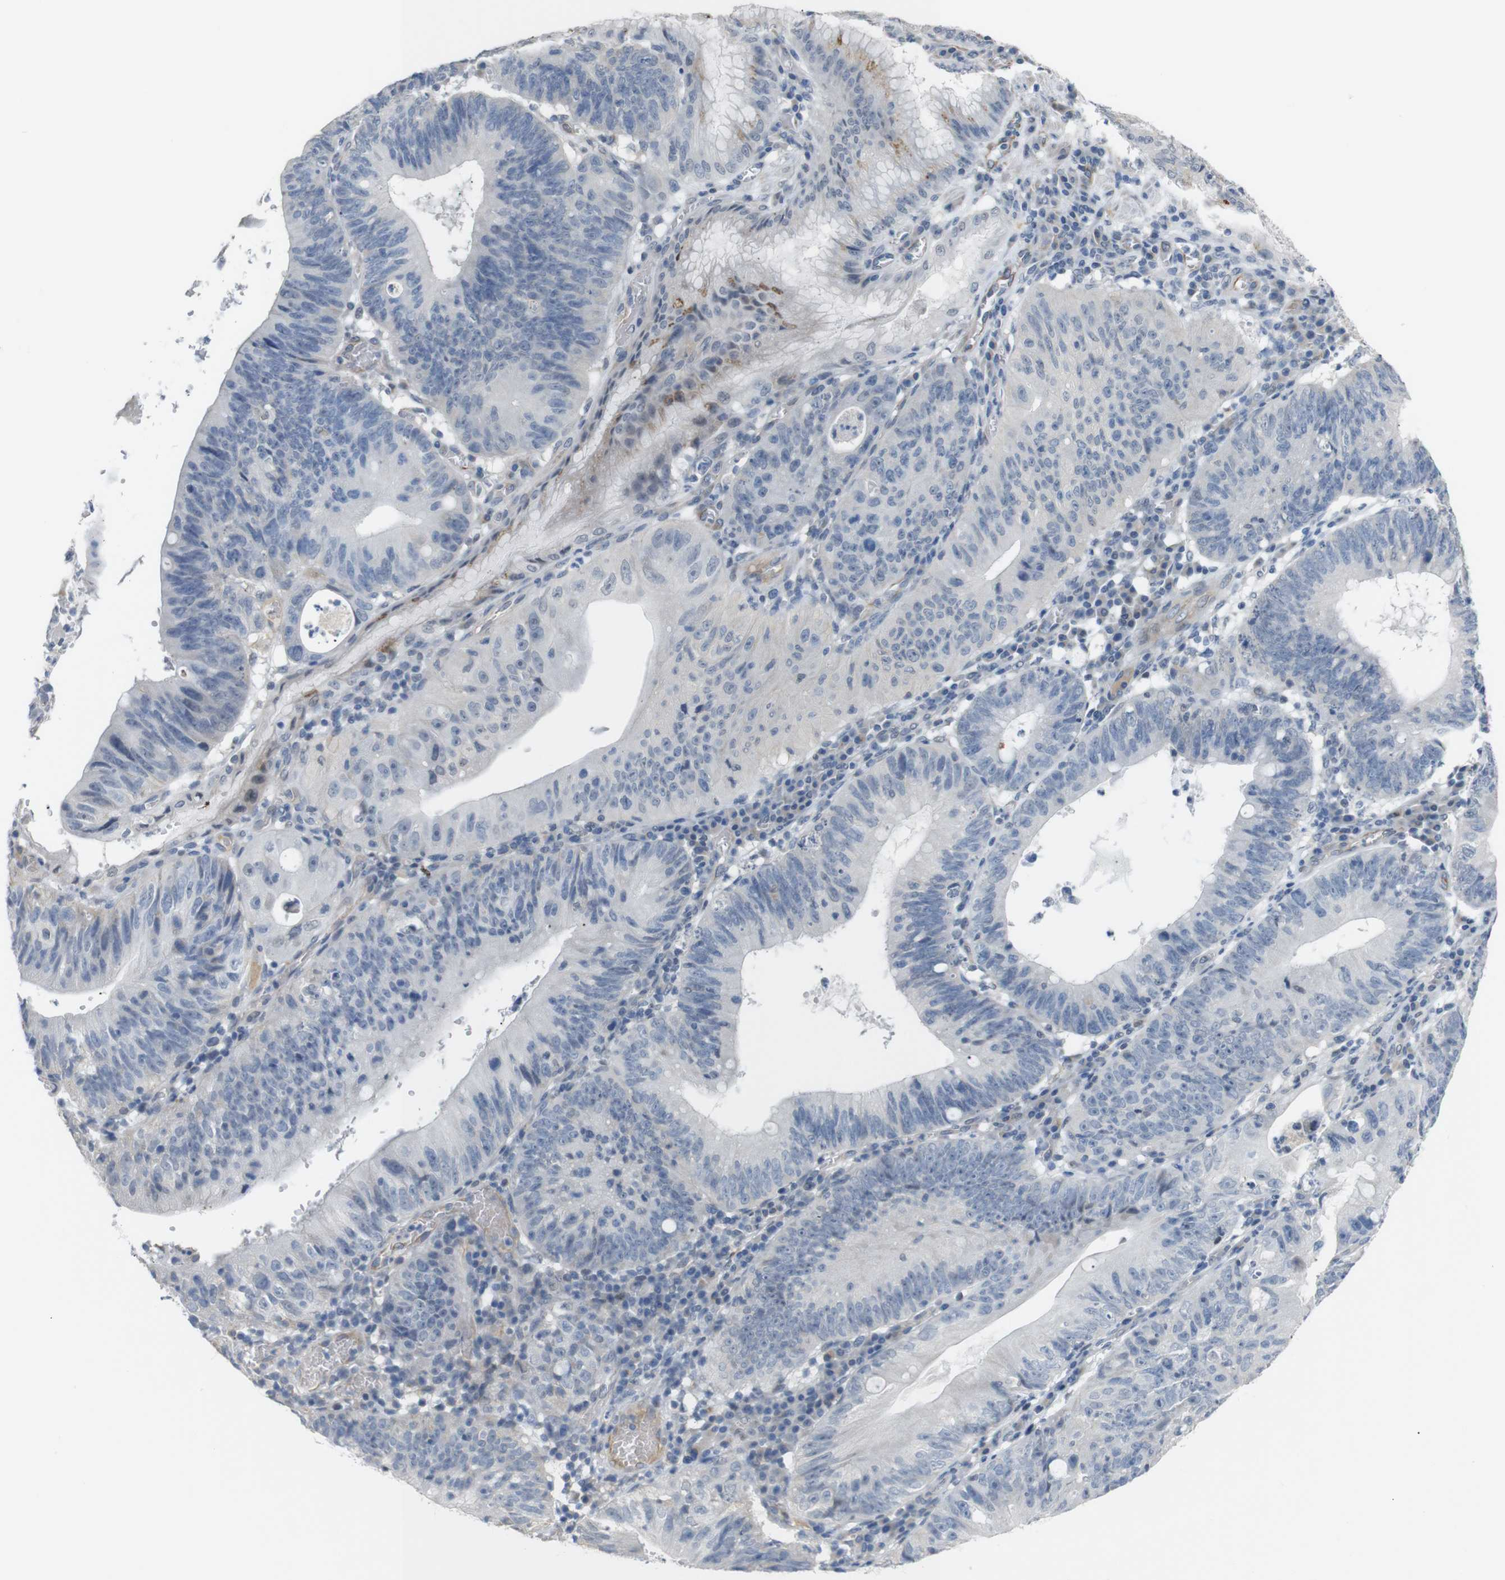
{"staining": {"intensity": "moderate", "quantity": "25%-75%", "location": "cytoplasmic/membranous"}, "tissue": "stomach cancer", "cell_type": "Tumor cells", "image_type": "cancer", "snomed": [{"axis": "morphology", "description": "Adenocarcinoma, NOS"}, {"axis": "topography", "description": "Stomach"}], "caption": "A micrograph showing moderate cytoplasmic/membranous positivity in about 25%-75% of tumor cells in stomach cancer (adenocarcinoma), as visualized by brown immunohistochemical staining.", "gene": "CHRM5", "patient": {"sex": "male", "age": 59}}